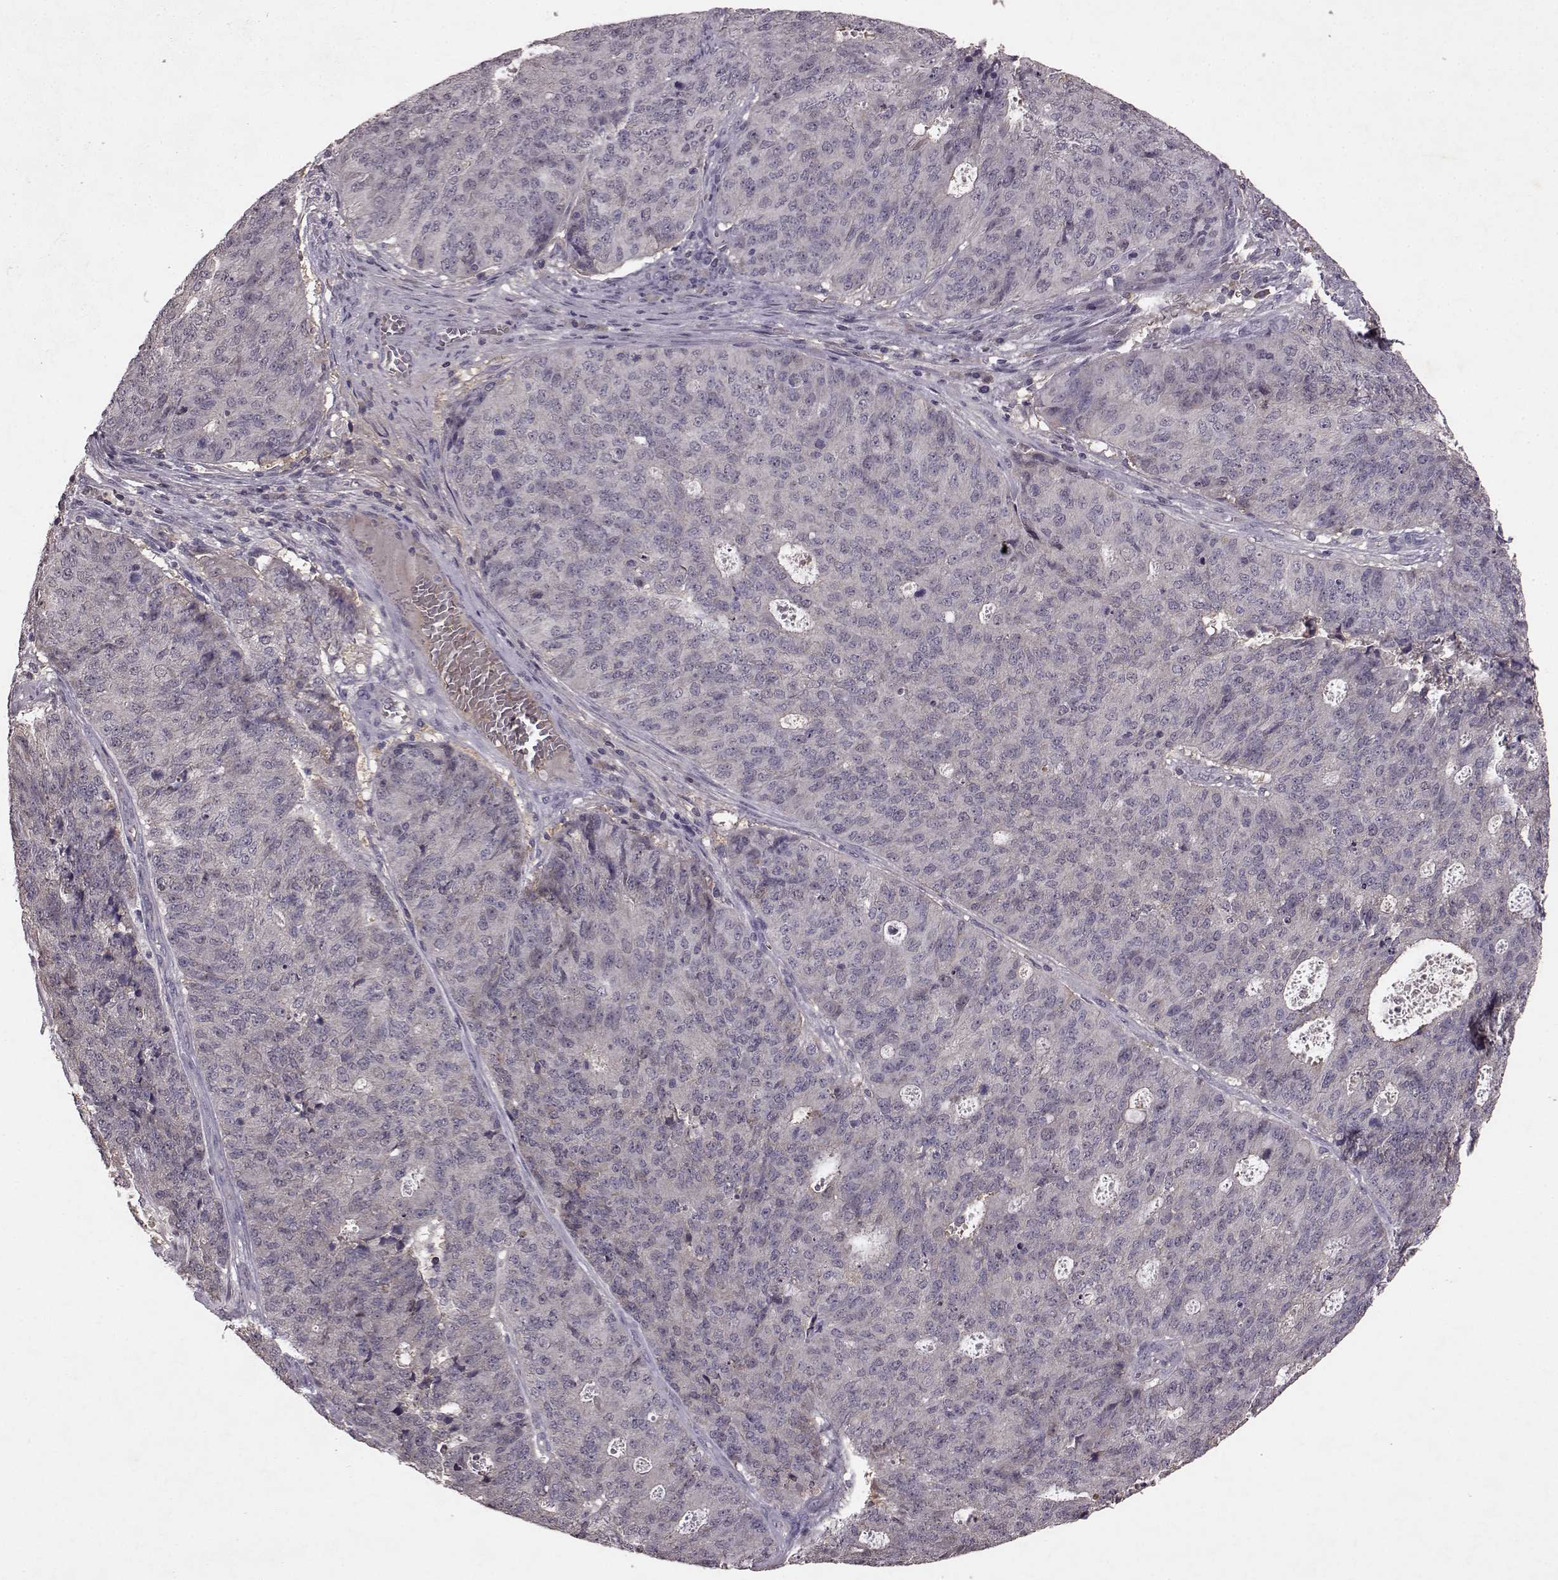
{"staining": {"intensity": "negative", "quantity": "none", "location": "none"}, "tissue": "endometrial cancer", "cell_type": "Tumor cells", "image_type": "cancer", "snomed": [{"axis": "morphology", "description": "Adenocarcinoma, NOS"}, {"axis": "topography", "description": "Endometrium"}], "caption": "Protein analysis of endometrial adenocarcinoma shows no significant staining in tumor cells. (Stains: DAB IHC with hematoxylin counter stain, Microscopy: brightfield microscopy at high magnification).", "gene": "FRRS1L", "patient": {"sex": "female", "age": 82}}